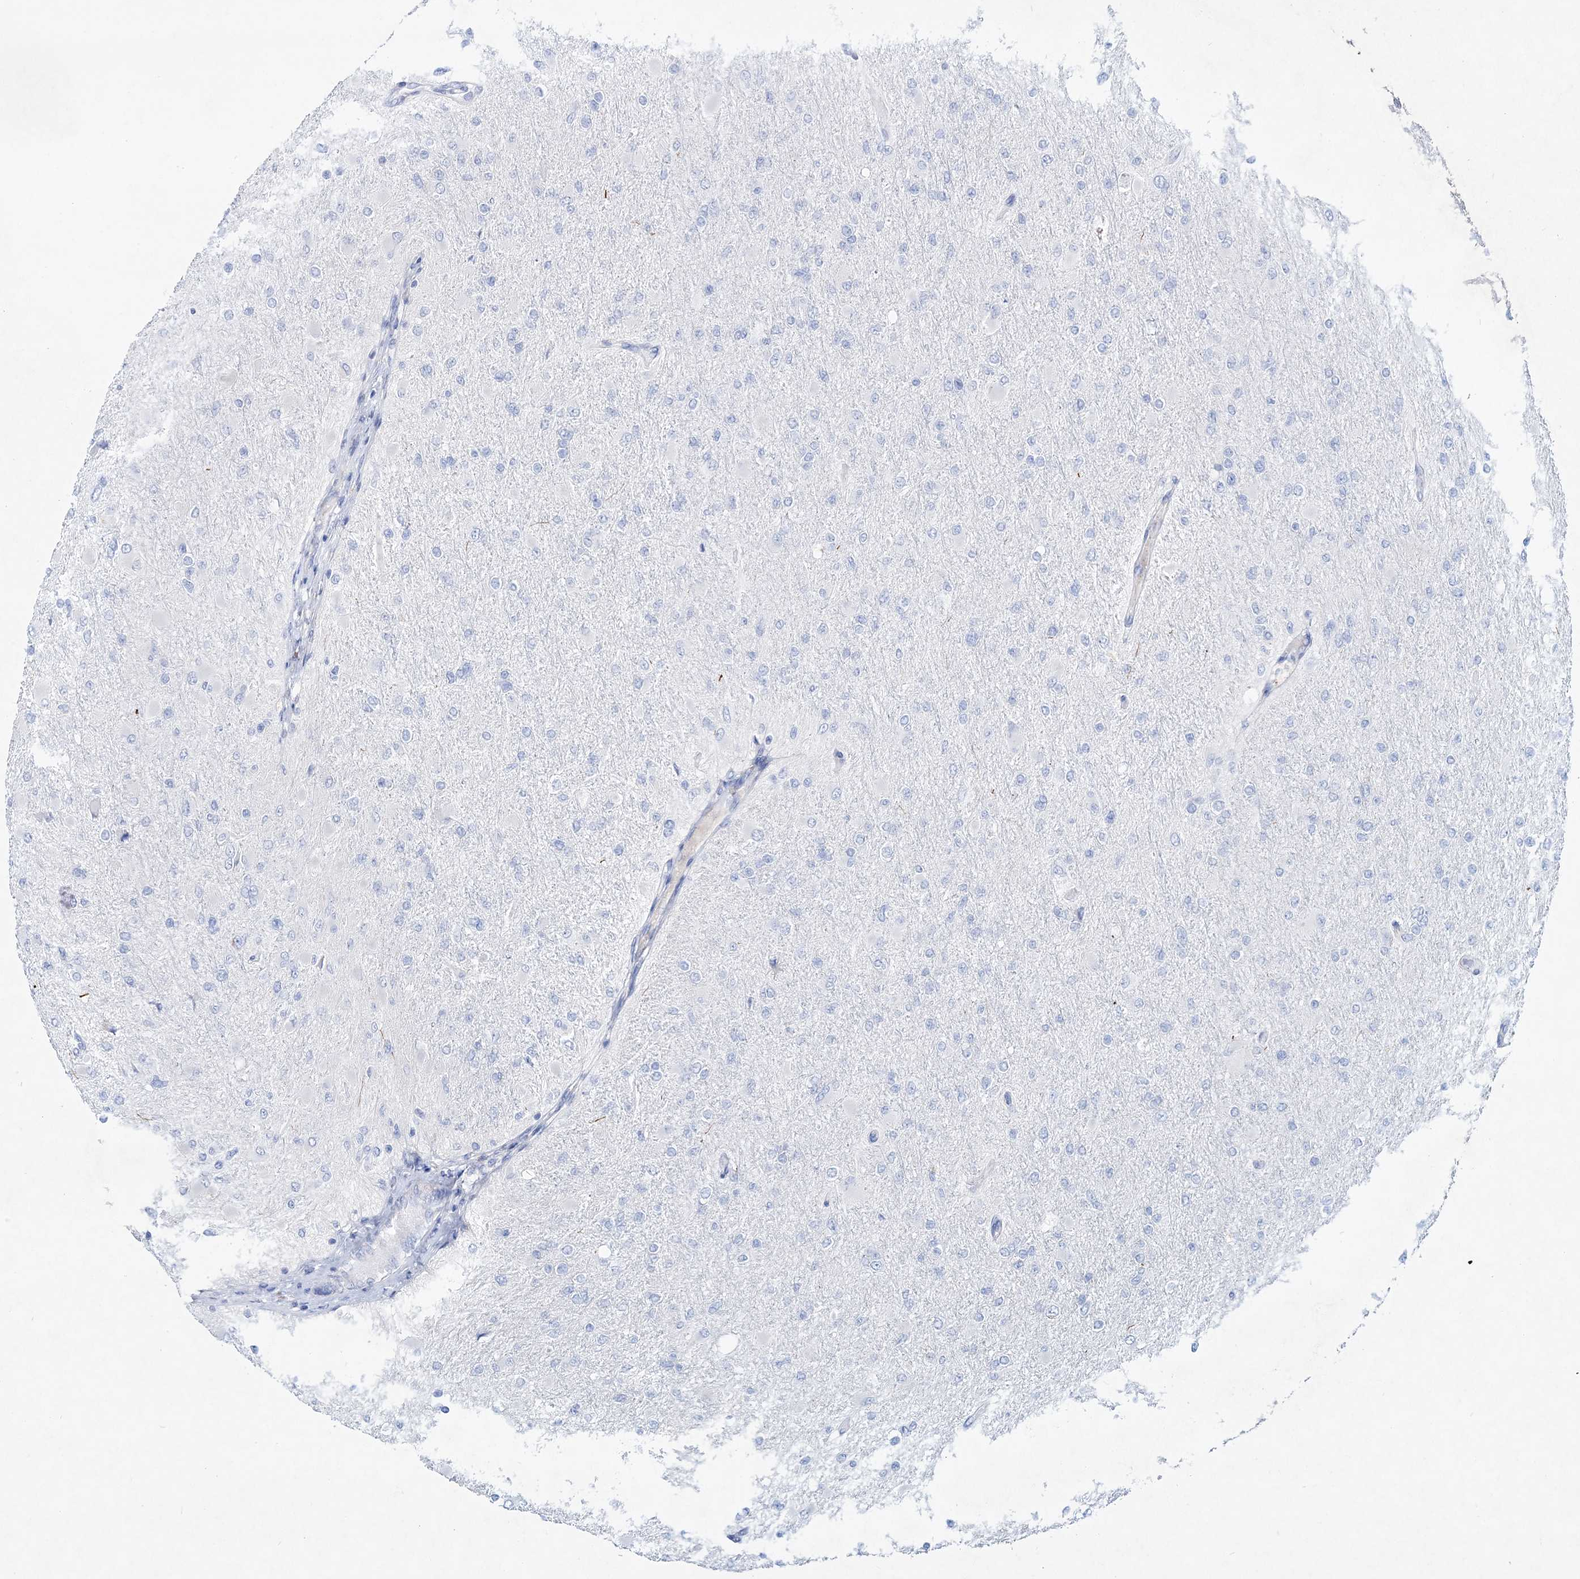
{"staining": {"intensity": "negative", "quantity": "none", "location": "none"}, "tissue": "glioma", "cell_type": "Tumor cells", "image_type": "cancer", "snomed": [{"axis": "morphology", "description": "Glioma, malignant, High grade"}, {"axis": "topography", "description": "Cerebral cortex"}], "caption": "Tumor cells show no significant staining in glioma.", "gene": "SPINK7", "patient": {"sex": "female", "age": 36}}